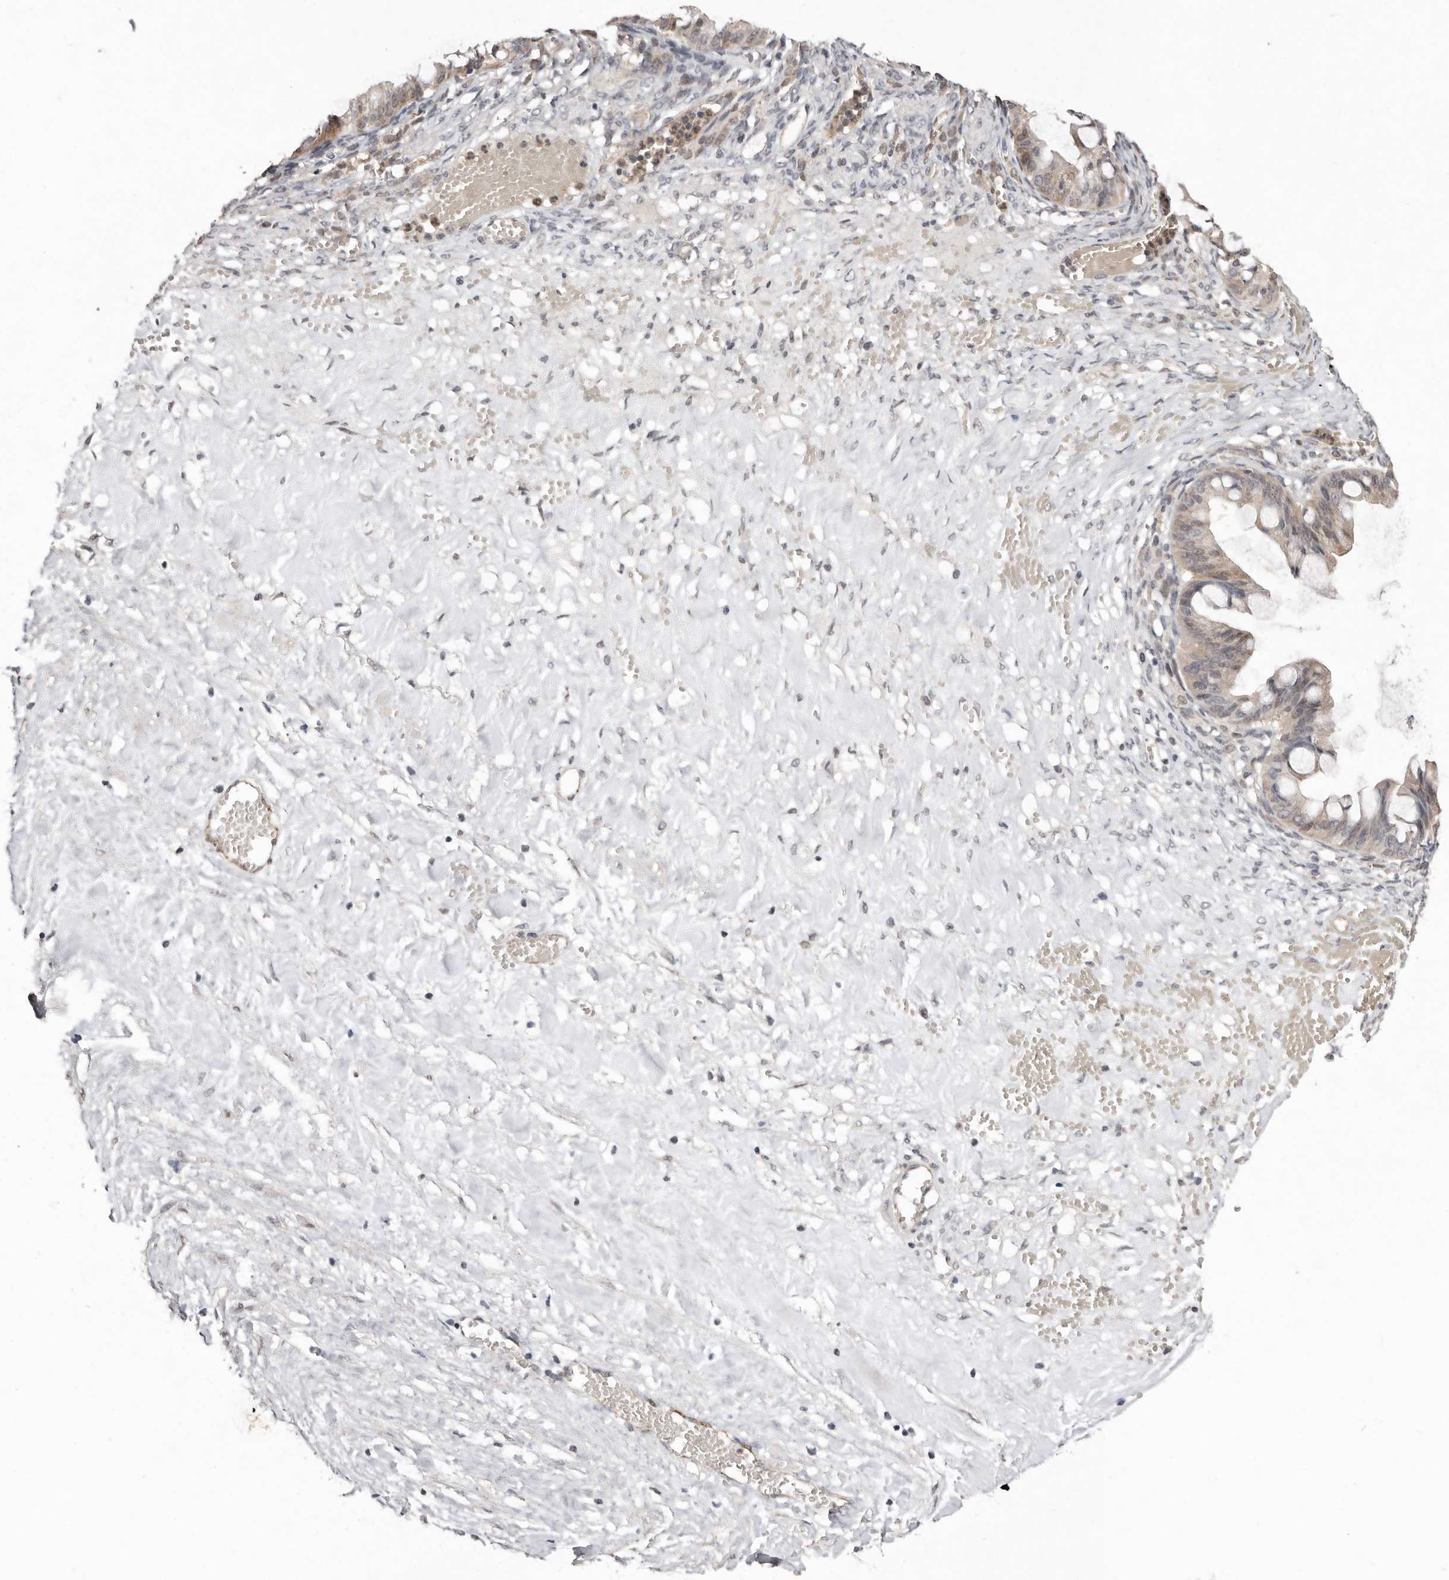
{"staining": {"intensity": "weak", "quantity": "25%-75%", "location": "cytoplasmic/membranous"}, "tissue": "ovarian cancer", "cell_type": "Tumor cells", "image_type": "cancer", "snomed": [{"axis": "morphology", "description": "Cystadenocarcinoma, mucinous, NOS"}, {"axis": "topography", "description": "Ovary"}], "caption": "Mucinous cystadenocarcinoma (ovarian) stained with a protein marker shows weak staining in tumor cells.", "gene": "SULT1E1", "patient": {"sex": "female", "age": 73}}